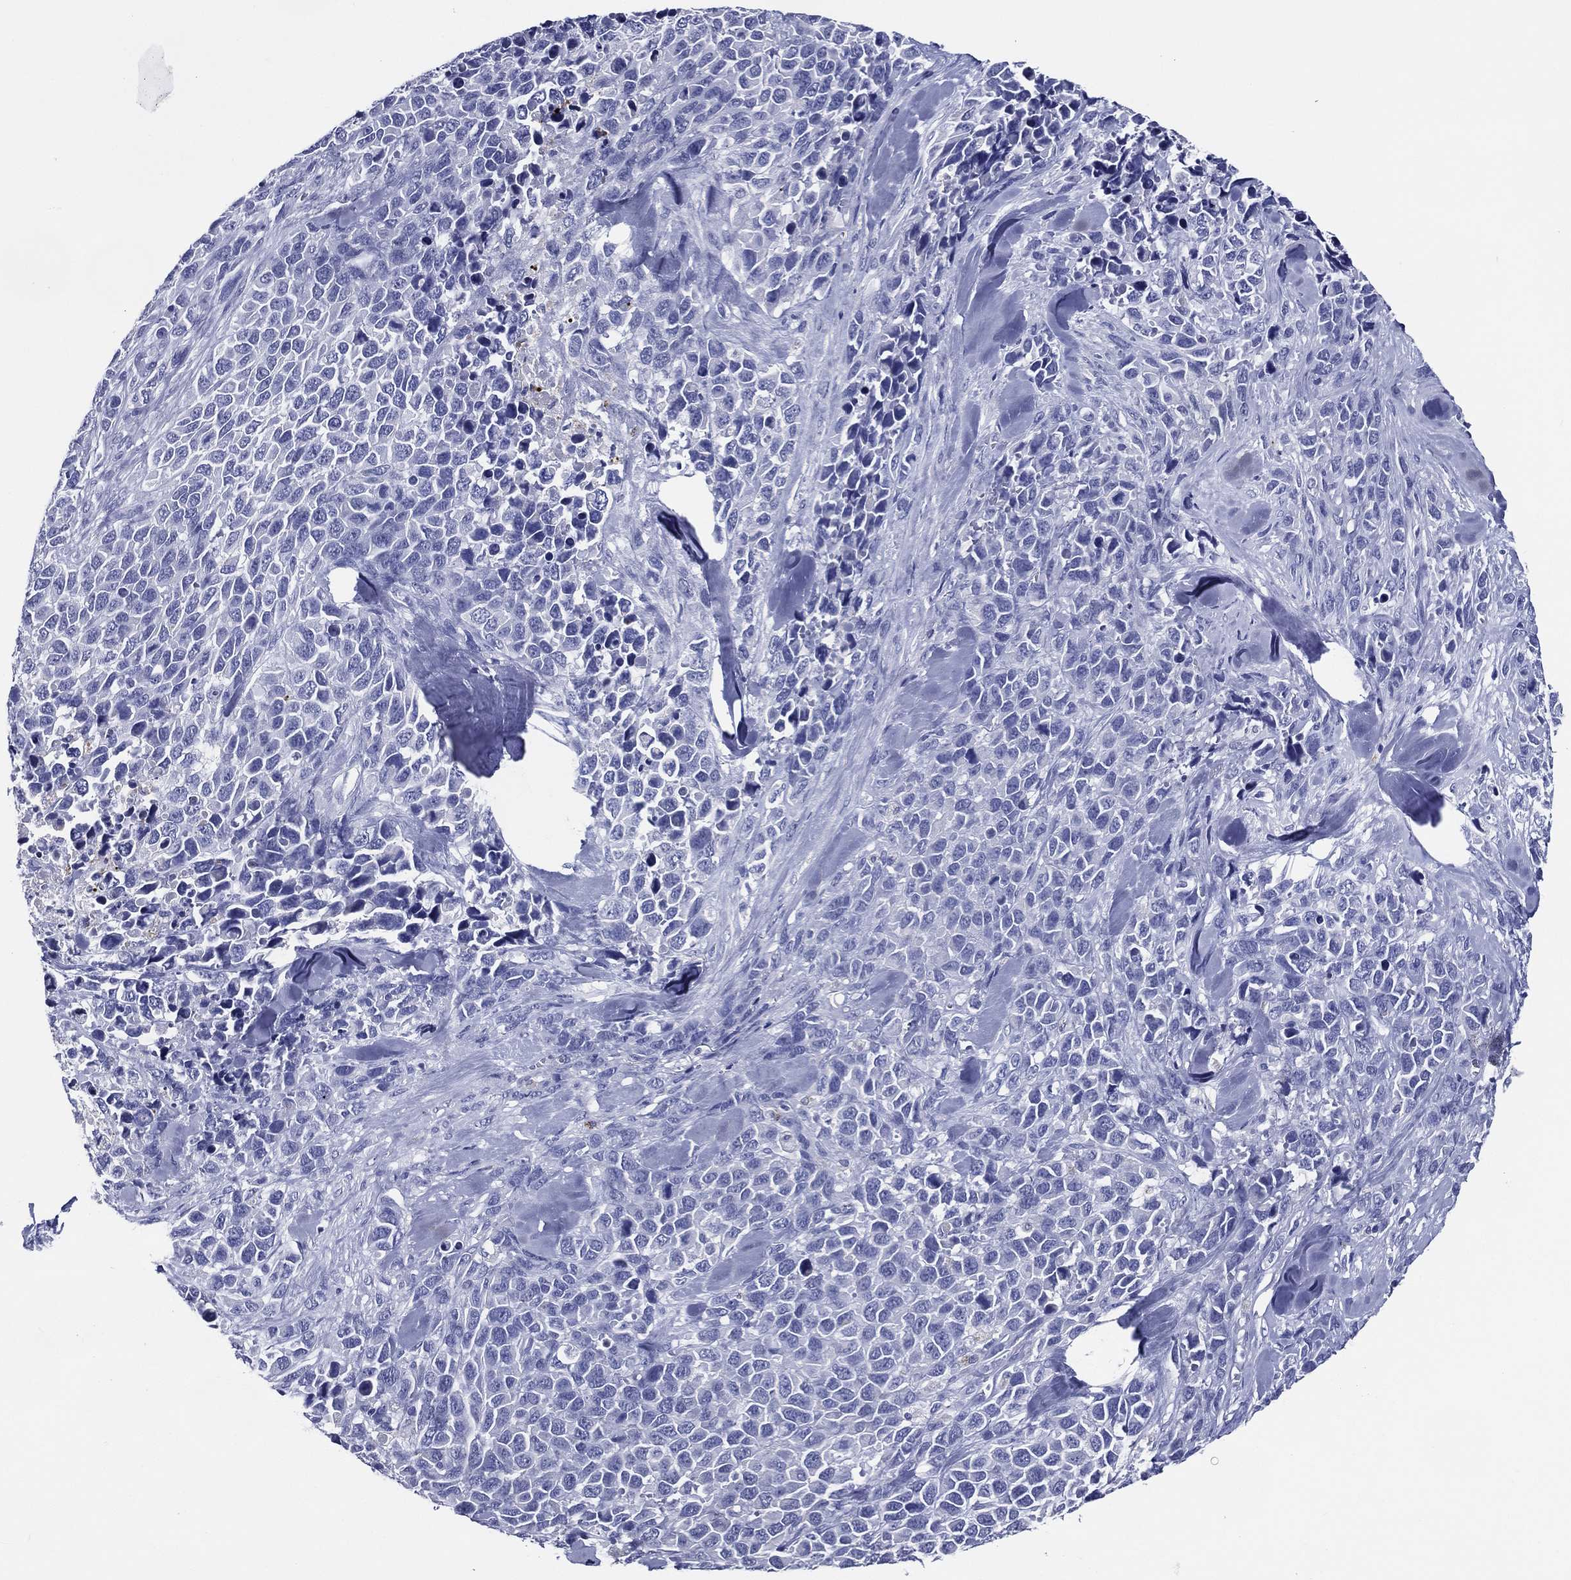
{"staining": {"intensity": "negative", "quantity": "none", "location": "none"}, "tissue": "melanoma", "cell_type": "Tumor cells", "image_type": "cancer", "snomed": [{"axis": "morphology", "description": "Malignant melanoma, Metastatic site"}, {"axis": "topography", "description": "Skin"}], "caption": "This is a photomicrograph of immunohistochemistry (IHC) staining of melanoma, which shows no staining in tumor cells. Brightfield microscopy of IHC stained with DAB (3,3'-diaminobenzidine) (brown) and hematoxylin (blue), captured at high magnification.", "gene": "ACE2", "patient": {"sex": "male", "age": 84}}